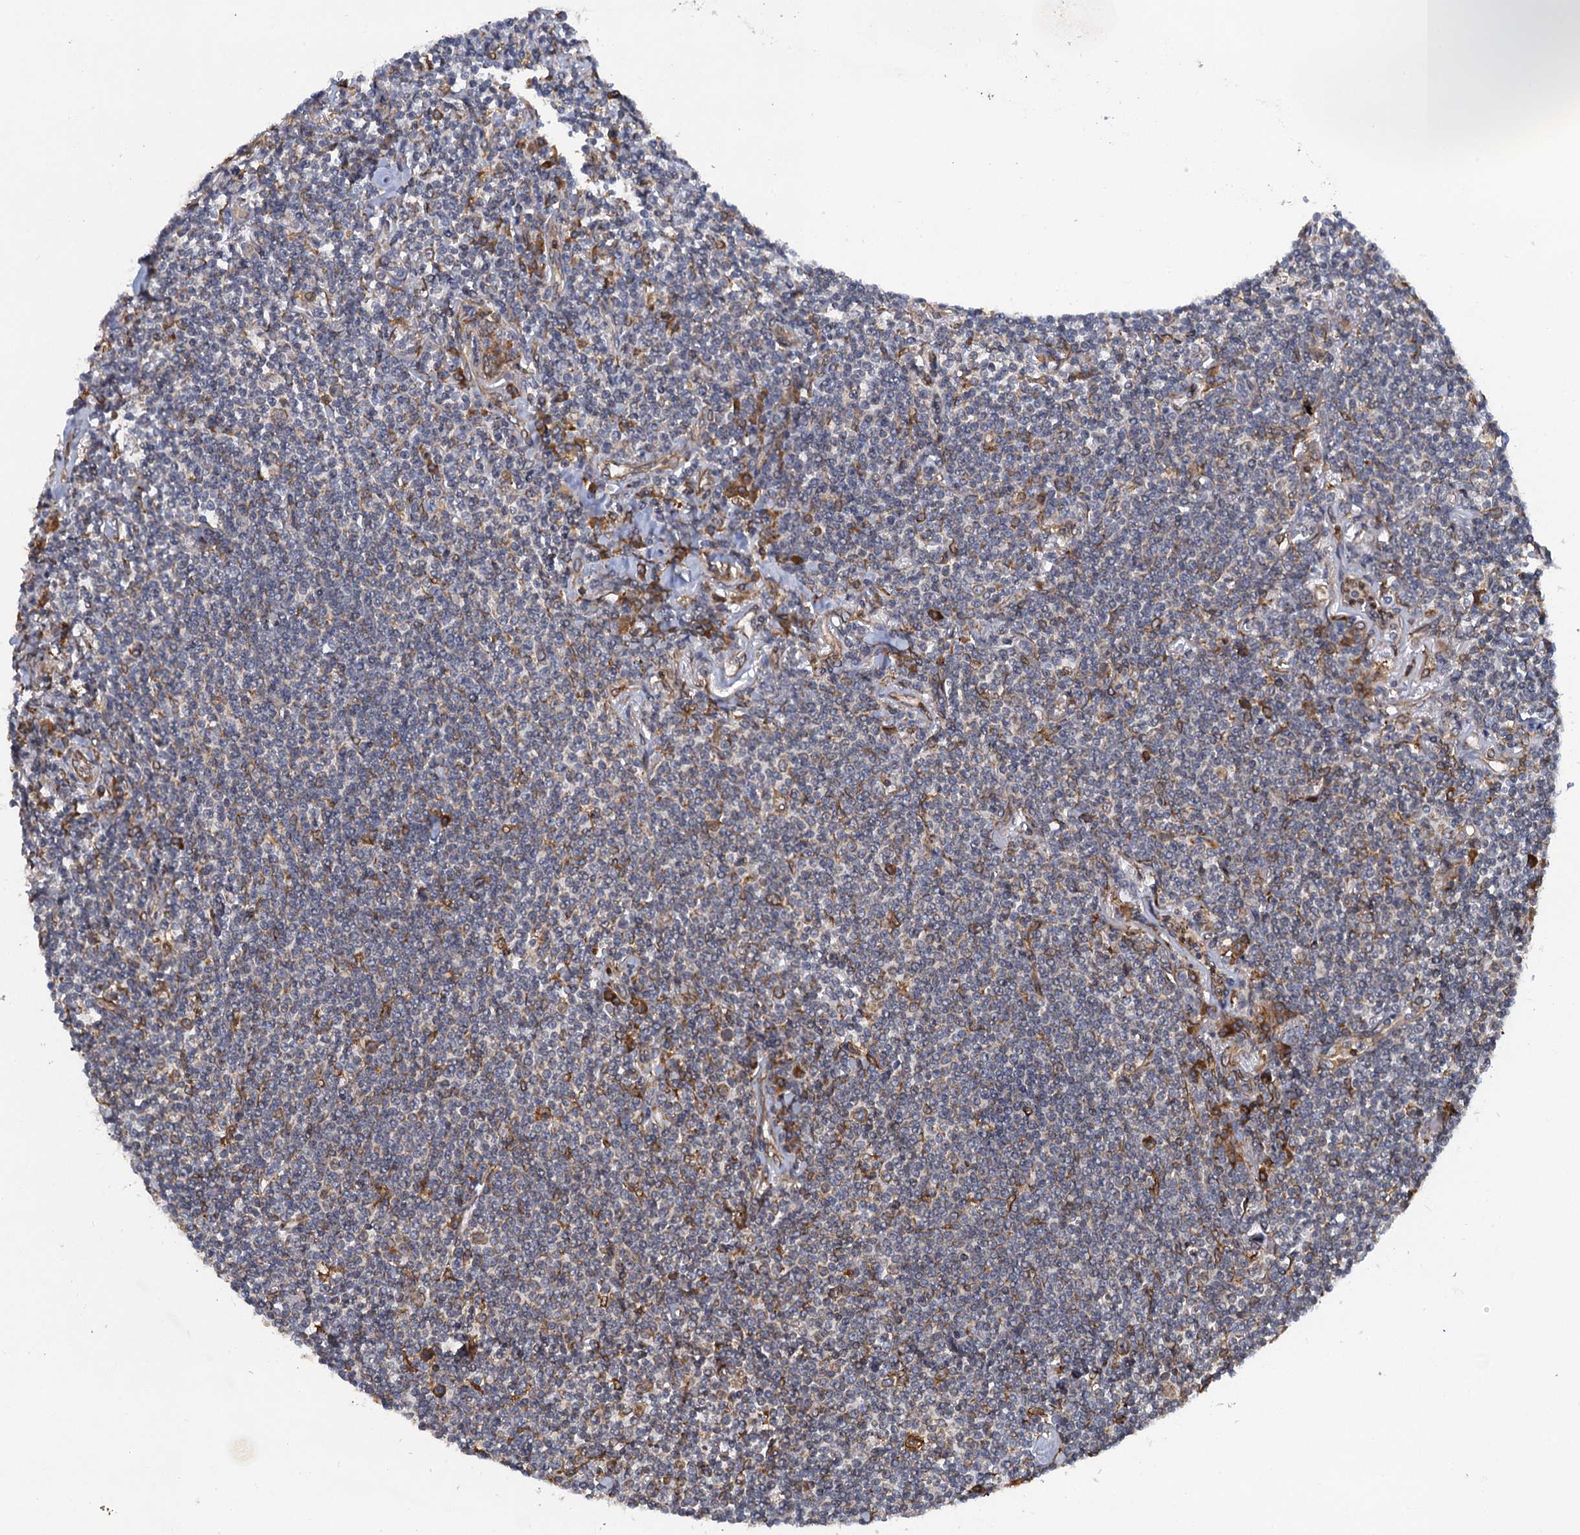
{"staining": {"intensity": "weak", "quantity": "<25%", "location": "cytoplasmic/membranous"}, "tissue": "lymphoma", "cell_type": "Tumor cells", "image_type": "cancer", "snomed": [{"axis": "morphology", "description": "Malignant lymphoma, non-Hodgkin's type, Low grade"}, {"axis": "topography", "description": "Lung"}], "caption": "The histopathology image reveals no significant positivity in tumor cells of lymphoma.", "gene": "ARMC5", "patient": {"sex": "female", "age": 71}}